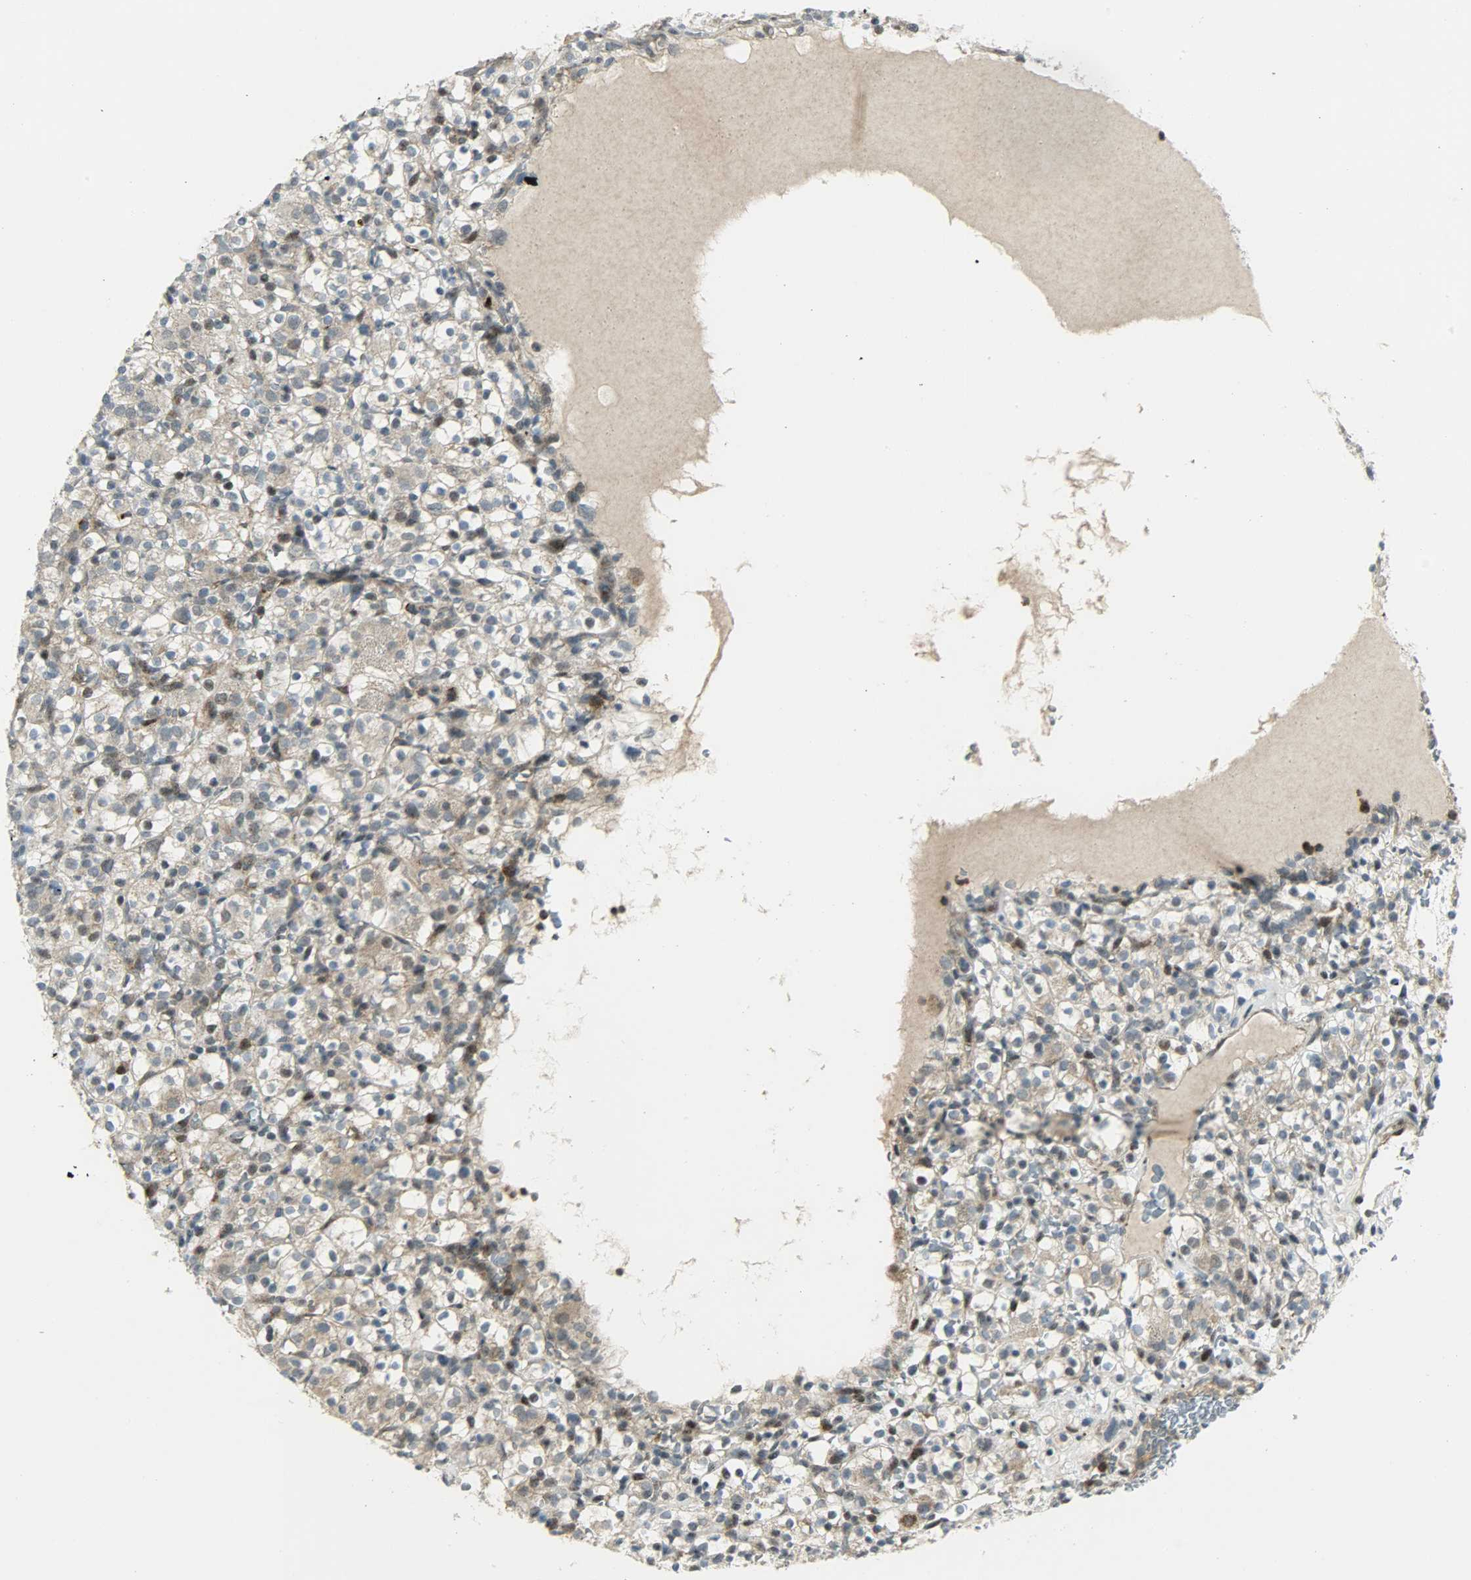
{"staining": {"intensity": "weak", "quantity": "25%-75%", "location": "cytoplasmic/membranous,nuclear"}, "tissue": "renal cancer", "cell_type": "Tumor cells", "image_type": "cancer", "snomed": [{"axis": "morphology", "description": "Normal tissue, NOS"}, {"axis": "morphology", "description": "Adenocarcinoma, NOS"}, {"axis": "topography", "description": "Kidney"}], "caption": "An image showing weak cytoplasmic/membranous and nuclear staining in about 25%-75% of tumor cells in renal cancer (adenocarcinoma), as visualized by brown immunohistochemical staining.", "gene": "IL15", "patient": {"sex": "female", "age": 72}}